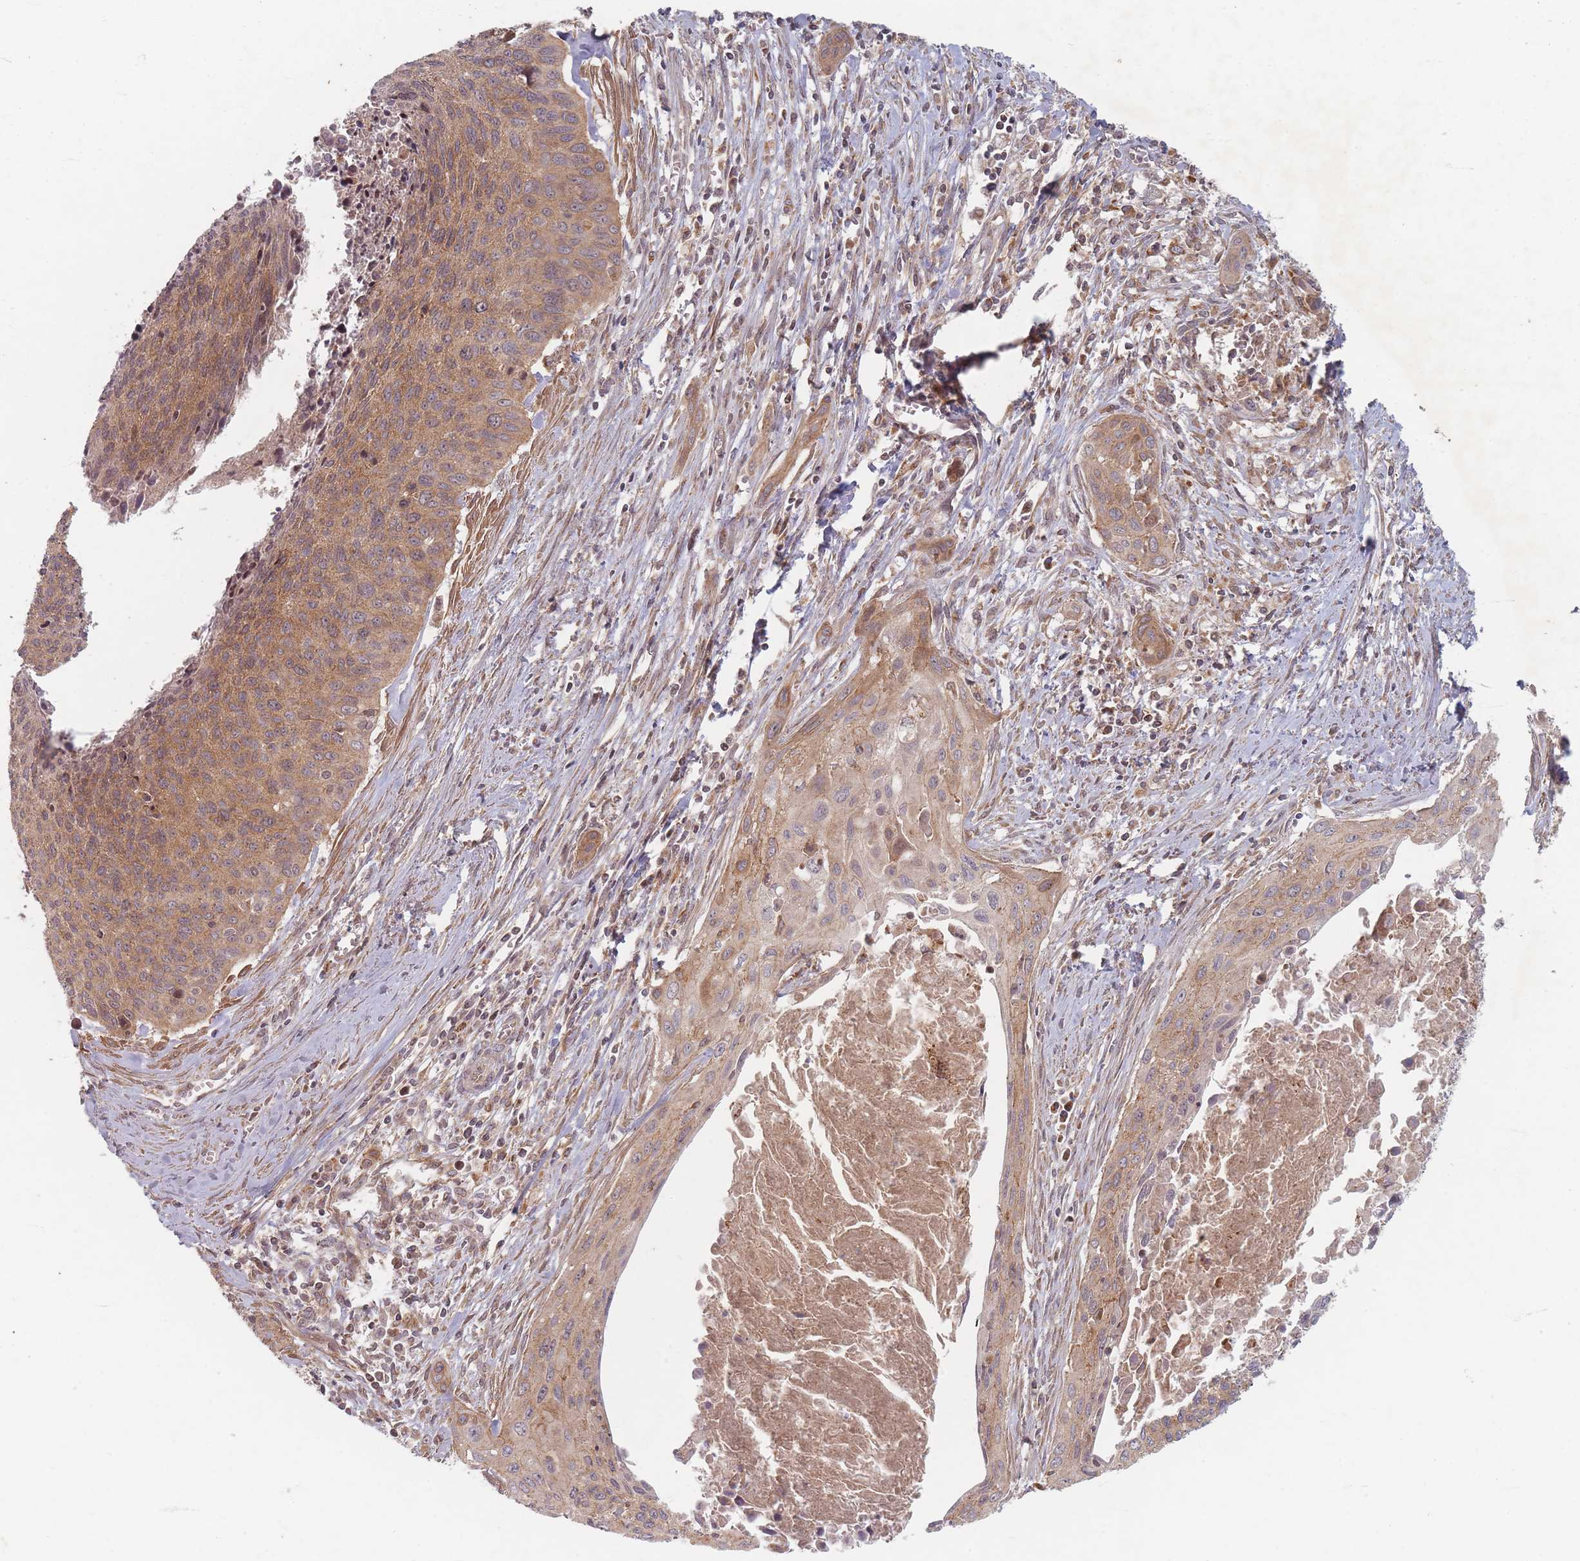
{"staining": {"intensity": "moderate", "quantity": ">75%", "location": "cytoplasmic/membranous"}, "tissue": "cervical cancer", "cell_type": "Tumor cells", "image_type": "cancer", "snomed": [{"axis": "morphology", "description": "Squamous cell carcinoma, NOS"}, {"axis": "topography", "description": "Cervix"}], "caption": "Immunohistochemistry (IHC) of human squamous cell carcinoma (cervical) demonstrates medium levels of moderate cytoplasmic/membranous staining in approximately >75% of tumor cells.", "gene": "RADX", "patient": {"sex": "female", "age": 55}}